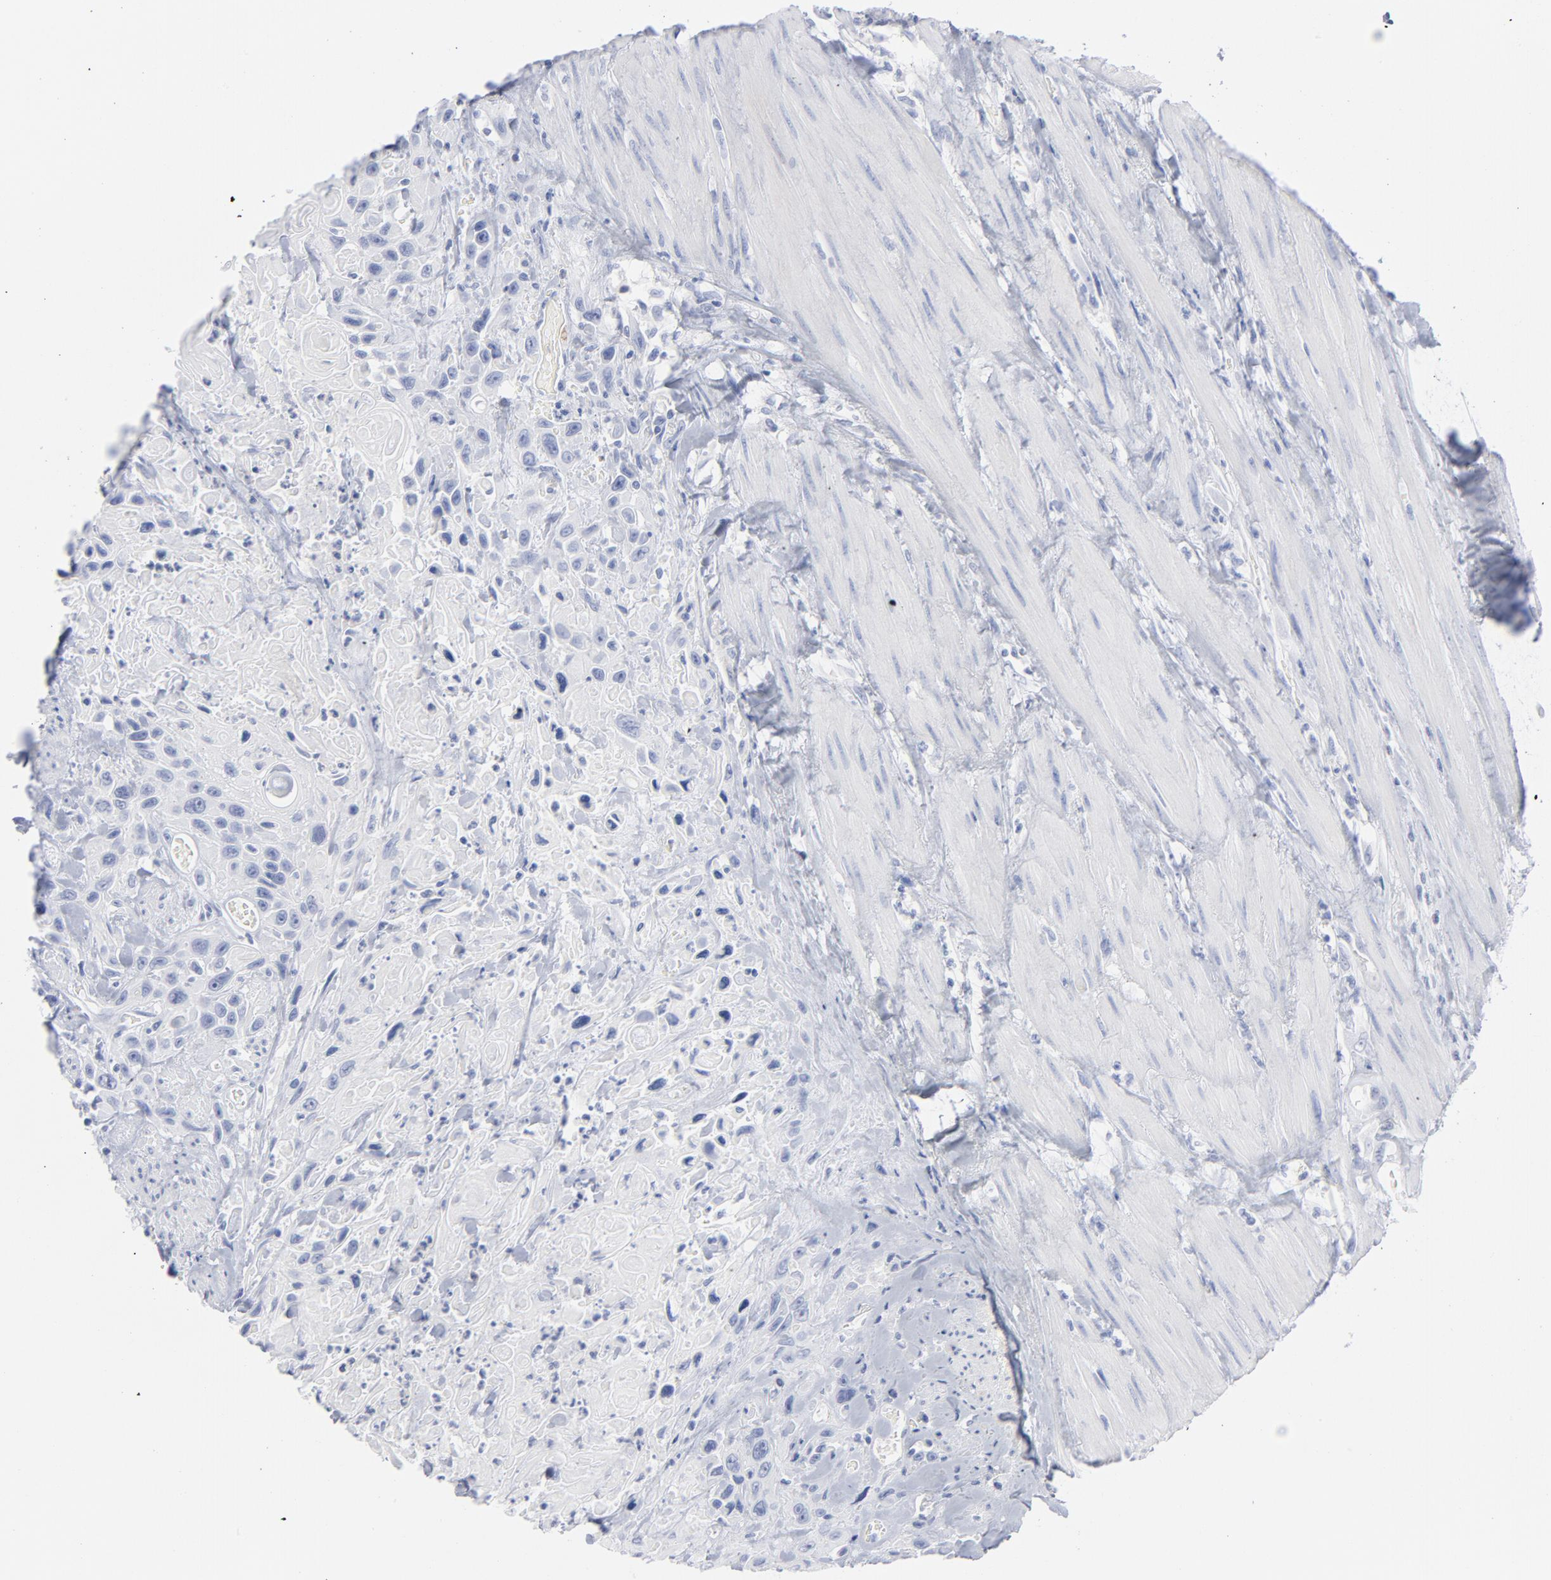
{"staining": {"intensity": "negative", "quantity": "none", "location": "none"}, "tissue": "urothelial cancer", "cell_type": "Tumor cells", "image_type": "cancer", "snomed": [{"axis": "morphology", "description": "Urothelial carcinoma, High grade"}, {"axis": "topography", "description": "Urinary bladder"}], "caption": "Tumor cells are negative for brown protein staining in urothelial carcinoma (high-grade).", "gene": "P2RY8", "patient": {"sex": "female", "age": 84}}